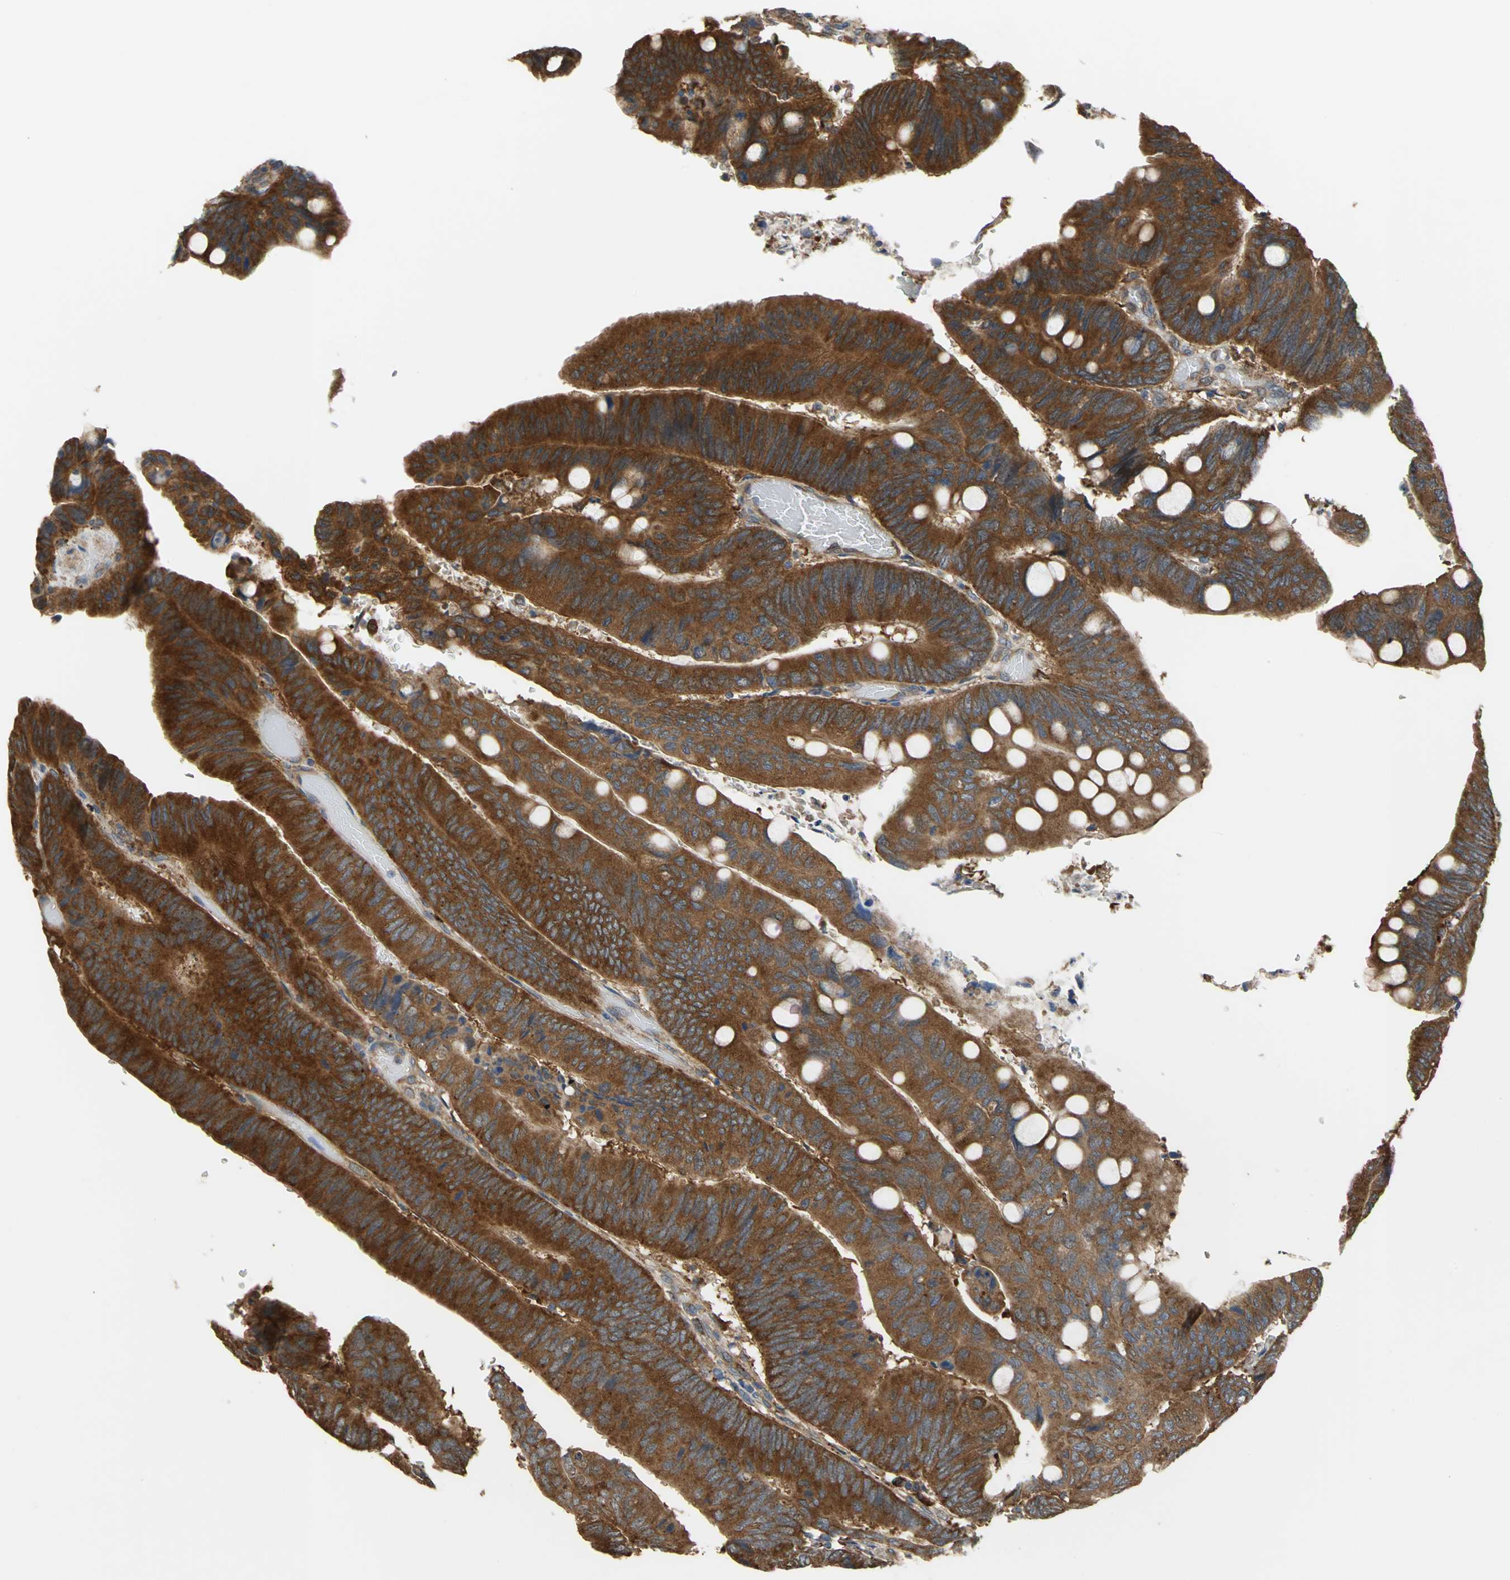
{"staining": {"intensity": "strong", "quantity": ">75%", "location": "cytoplasmic/membranous"}, "tissue": "colorectal cancer", "cell_type": "Tumor cells", "image_type": "cancer", "snomed": [{"axis": "morphology", "description": "Normal tissue, NOS"}, {"axis": "morphology", "description": "Adenocarcinoma, NOS"}, {"axis": "topography", "description": "Rectum"}], "caption": "An image of colorectal adenocarcinoma stained for a protein displays strong cytoplasmic/membranous brown staining in tumor cells.", "gene": "DIAPH2", "patient": {"sex": "male", "age": 92}}